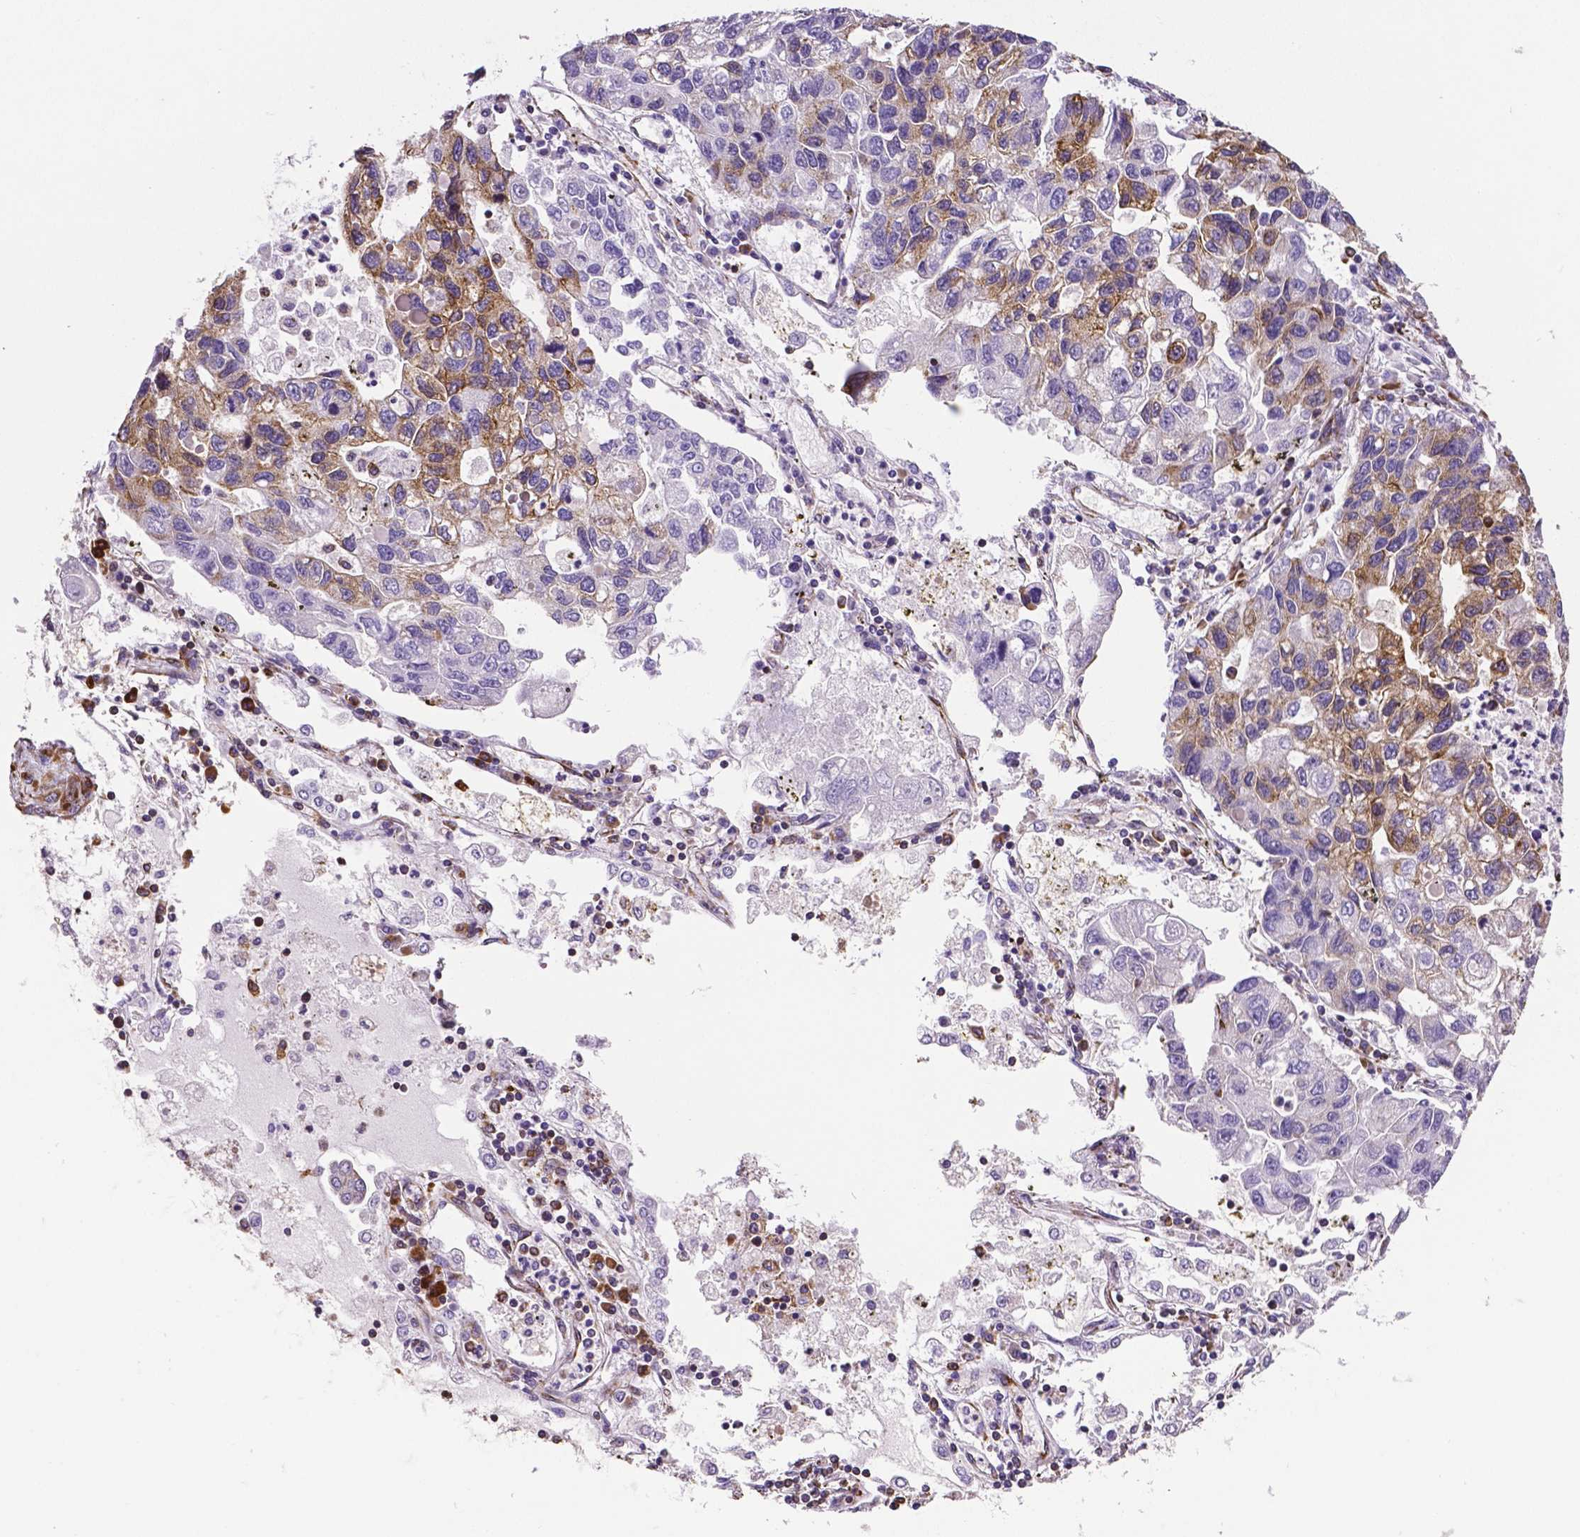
{"staining": {"intensity": "moderate", "quantity": "25%-75%", "location": "cytoplasmic/membranous"}, "tissue": "lung cancer", "cell_type": "Tumor cells", "image_type": "cancer", "snomed": [{"axis": "morphology", "description": "Adenocarcinoma, NOS"}, {"axis": "topography", "description": "Bronchus"}, {"axis": "topography", "description": "Lung"}], "caption": "Moderate cytoplasmic/membranous protein expression is appreciated in about 25%-75% of tumor cells in lung cancer. Immunohistochemistry (ihc) stains the protein of interest in brown and the nuclei are stained blue.", "gene": "MTDH", "patient": {"sex": "female", "age": 51}}